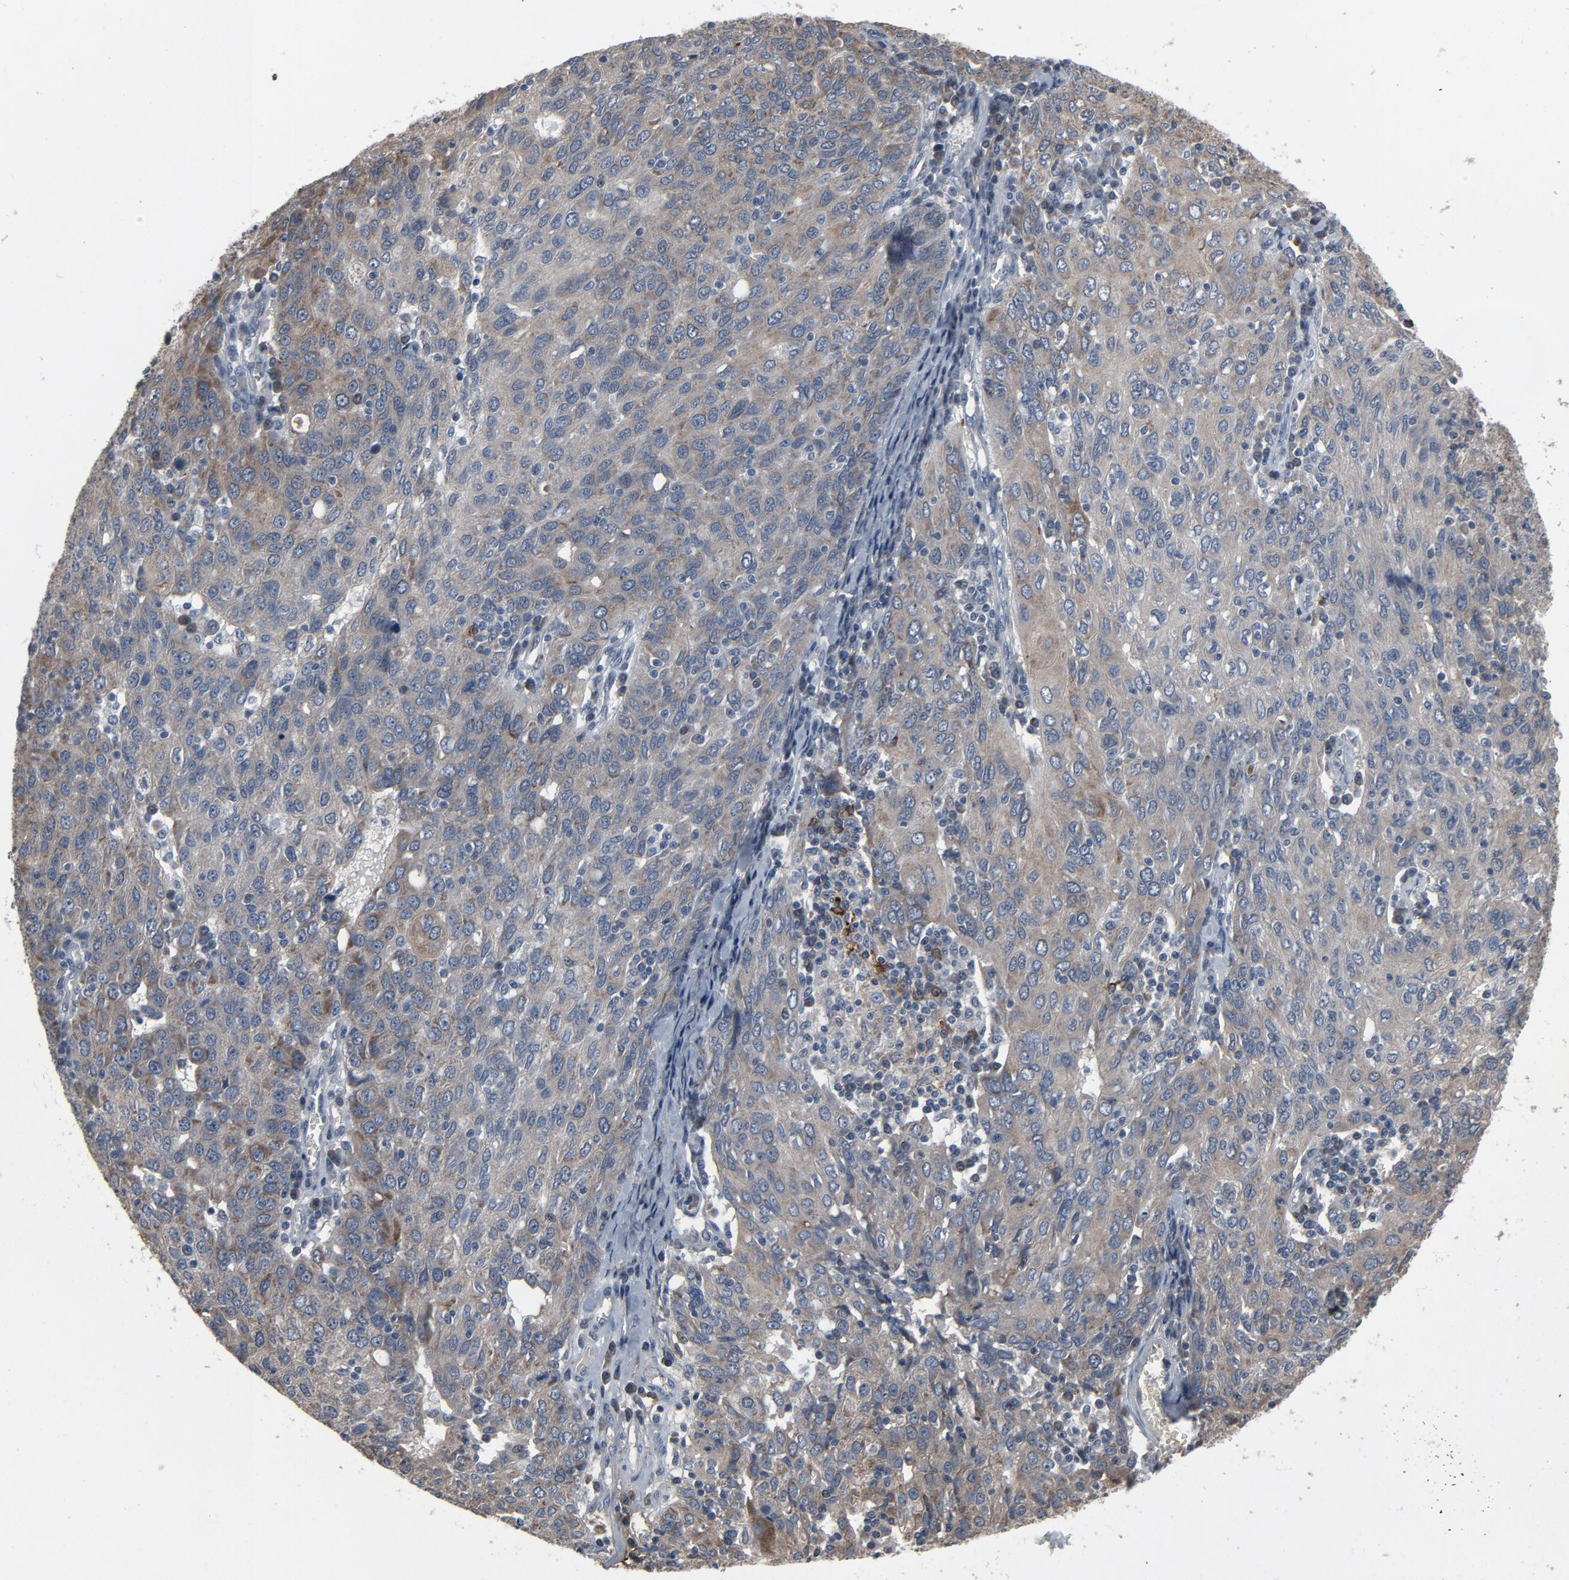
{"staining": {"intensity": "negative", "quantity": "none", "location": "none"}, "tissue": "ovarian cancer", "cell_type": "Tumor cells", "image_type": "cancer", "snomed": [{"axis": "morphology", "description": "Carcinoma, endometroid"}, {"axis": "topography", "description": "Ovary"}], "caption": "There is no significant staining in tumor cells of ovarian cancer. (DAB immunohistochemistry visualized using brightfield microscopy, high magnification).", "gene": "PDZD4", "patient": {"sex": "female", "age": 50}}